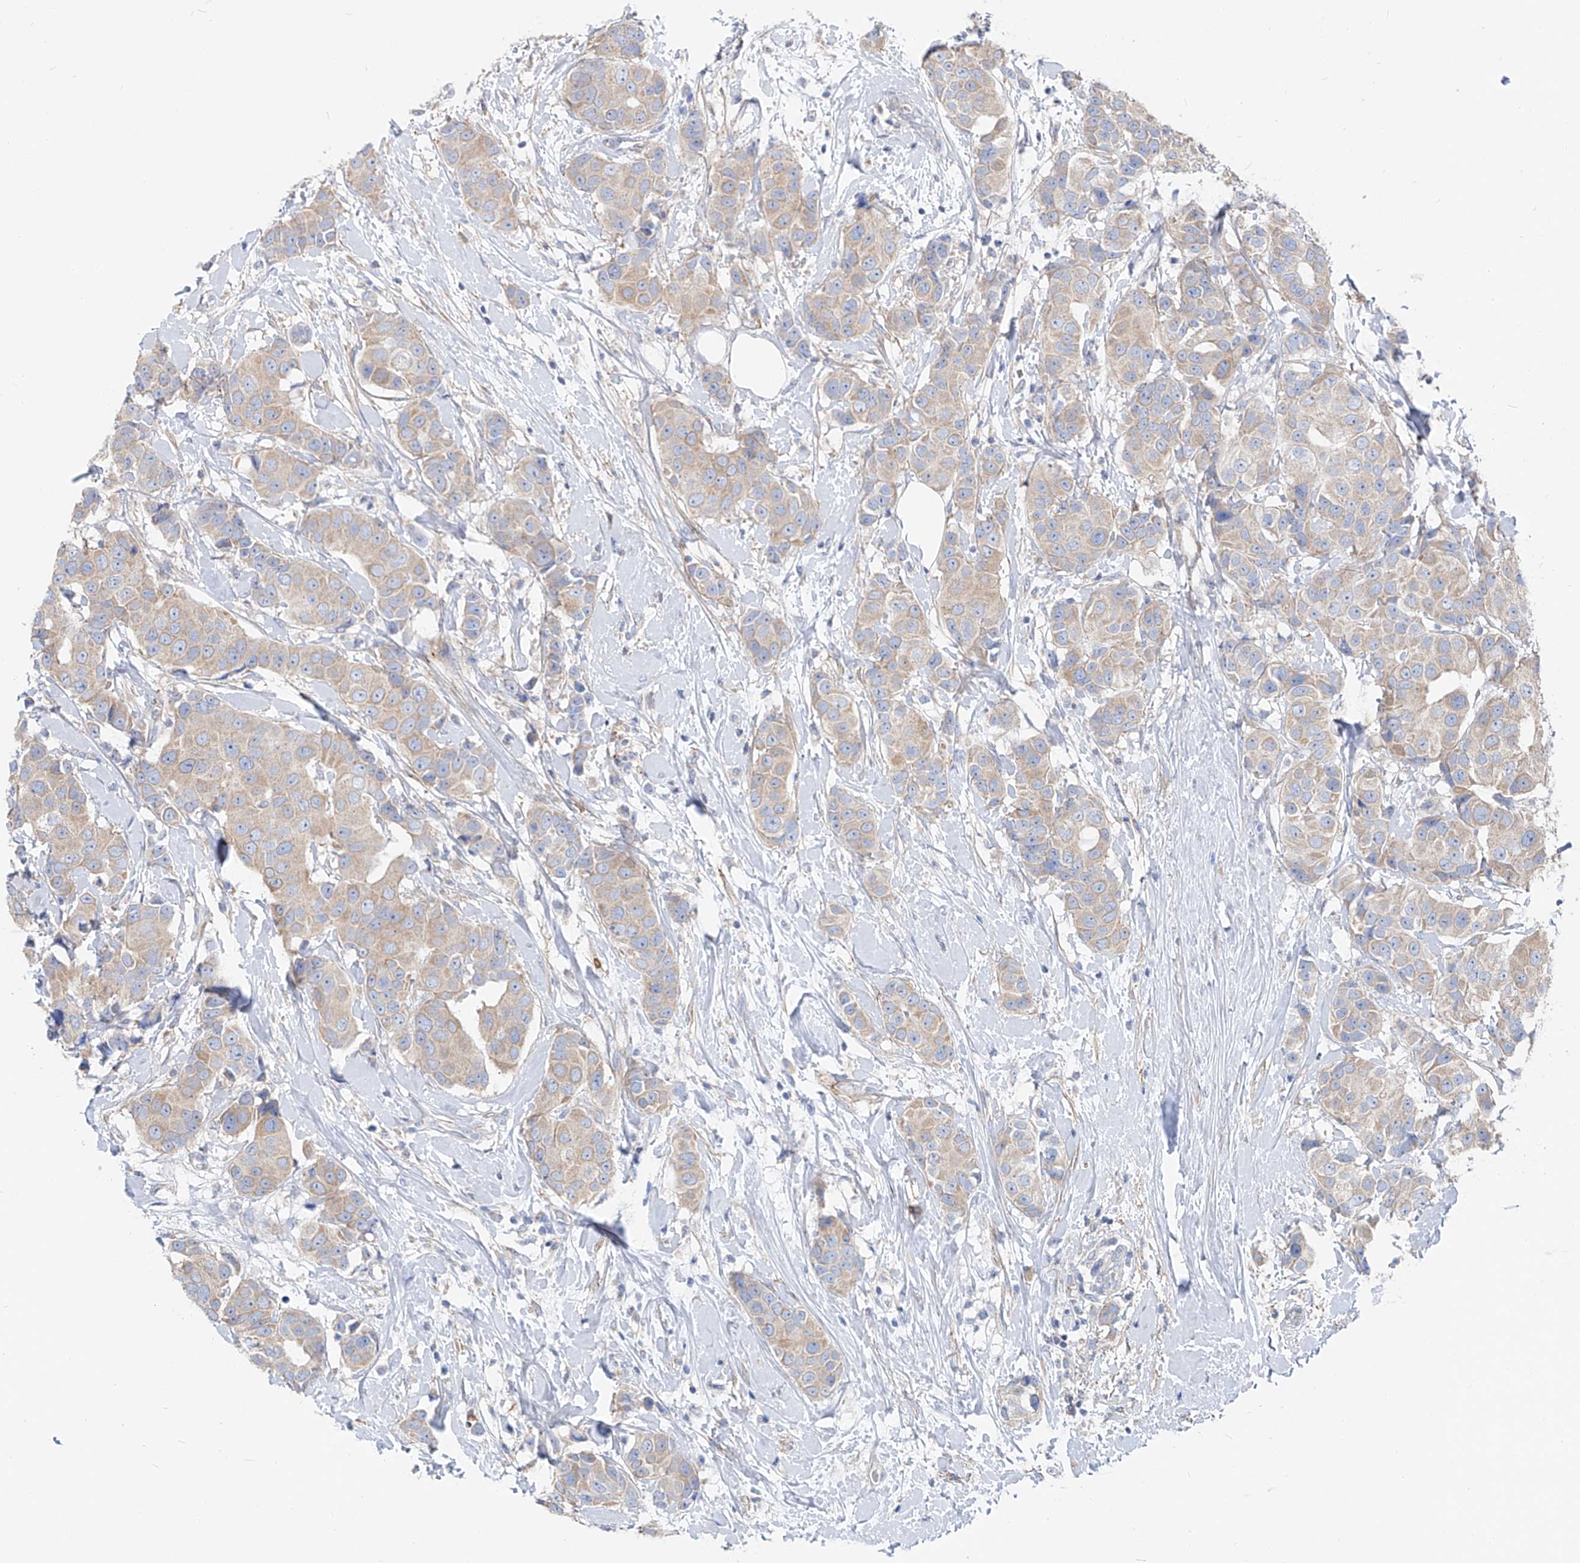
{"staining": {"intensity": "weak", "quantity": "<25%", "location": "cytoplasmic/membranous"}, "tissue": "breast cancer", "cell_type": "Tumor cells", "image_type": "cancer", "snomed": [{"axis": "morphology", "description": "Normal tissue, NOS"}, {"axis": "morphology", "description": "Duct carcinoma"}, {"axis": "topography", "description": "Breast"}], "caption": "The histopathology image shows no significant positivity in tumor cells of breast cancer. Brightfield microscopy of immunohistochemistry stained with DAB (brown) and hematoxylin (blue), captured at high magnification.", "gene": "UFL1", "patient": {"sex": "female", "age": 39}}